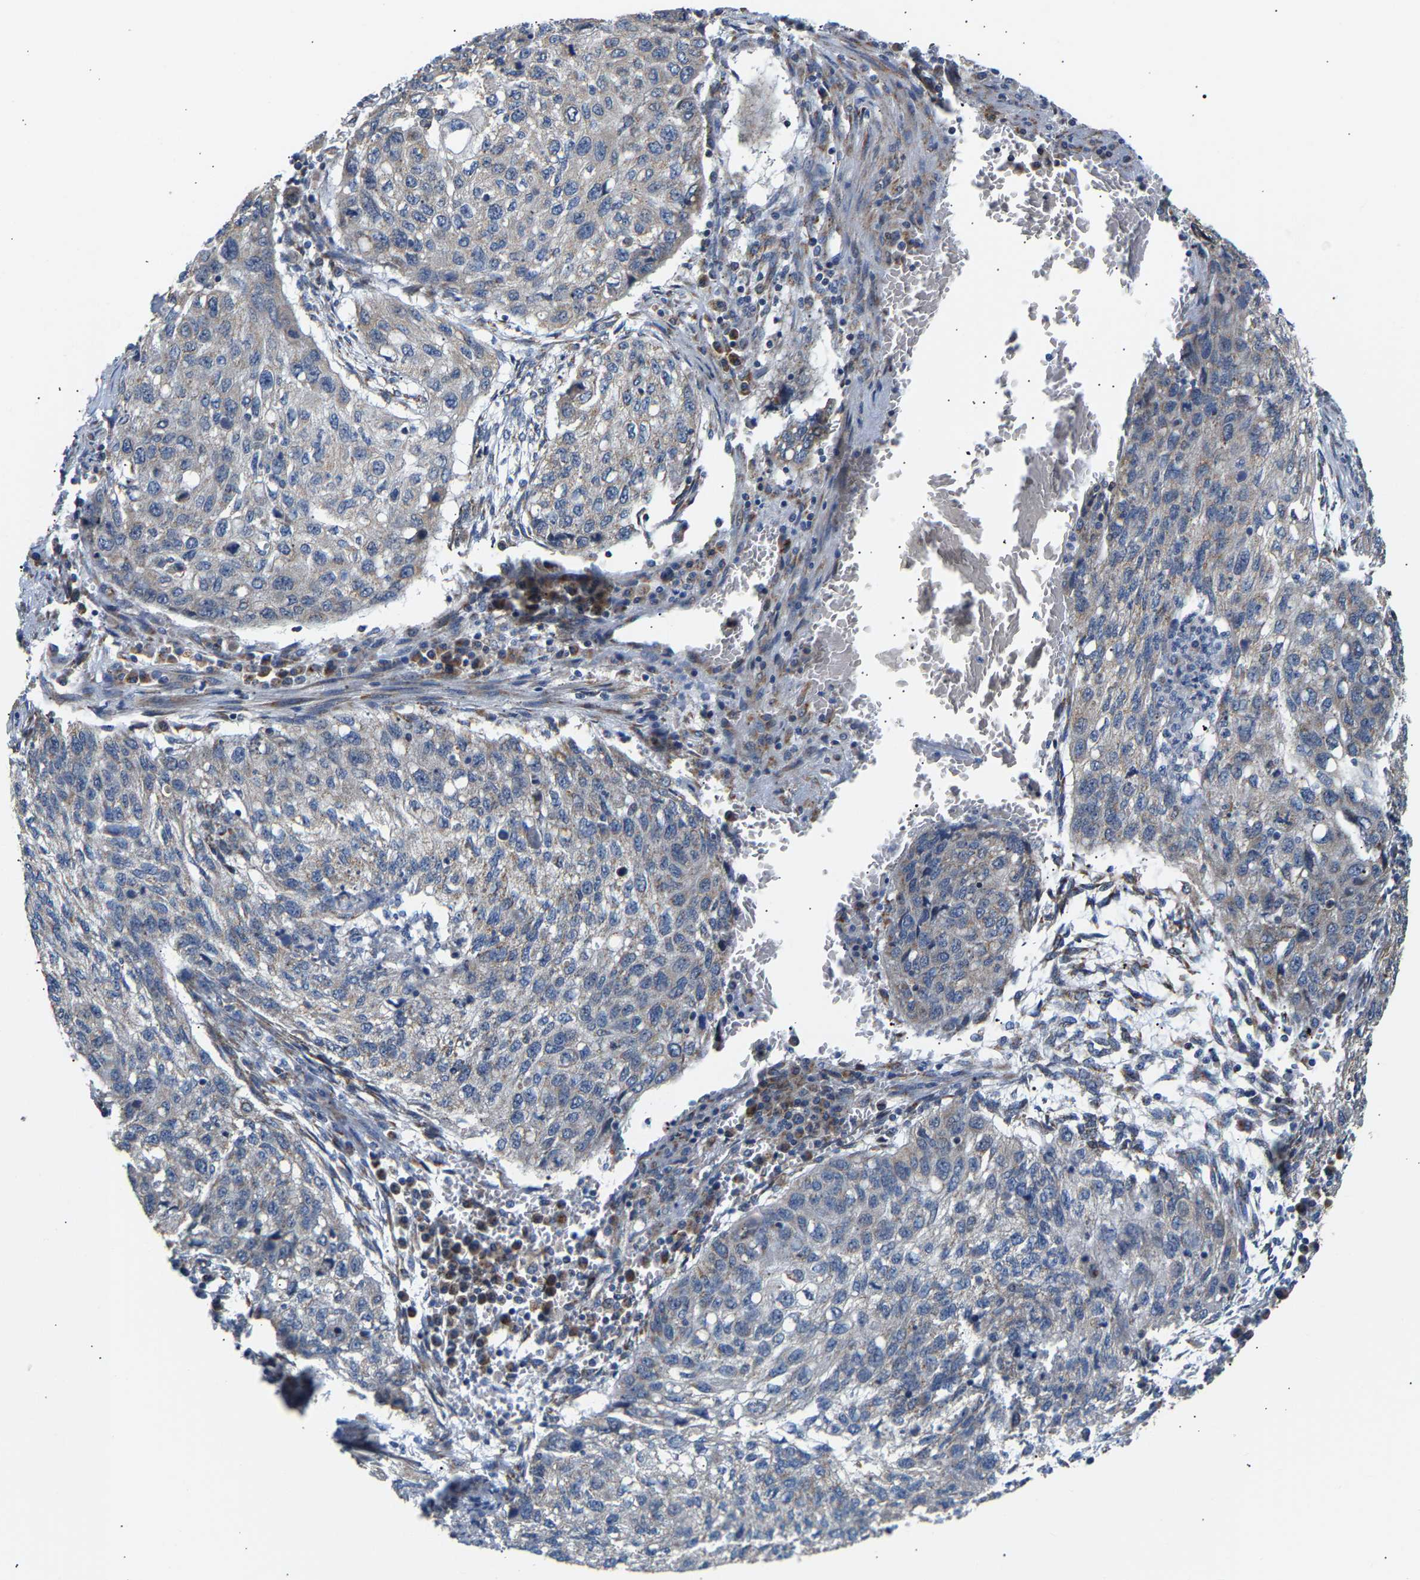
{"staining": {"intensity": "negative", "quantity": "none", "location": "none"}, "tissue": "lung cancer", "cell_type": "Tumor cells", "image_type": "cancer", "snomed": [{"axis": "morphology", "description": "Squamous cell carcinoma, NOS"}, {"axis": "topography", "description": "Lung"}], "caption": "Immunohistochemistry (IHC) histopathology image of lung cancer stained for a protein (brown), which displays no staining in tumor cells. Brightfield microscopy of IHC stained with DAB (brown) and hematoxylin (blue), captured at high magnification.", "gene": "TMEM168", "patient": {"sex": "female", "age": 63}}